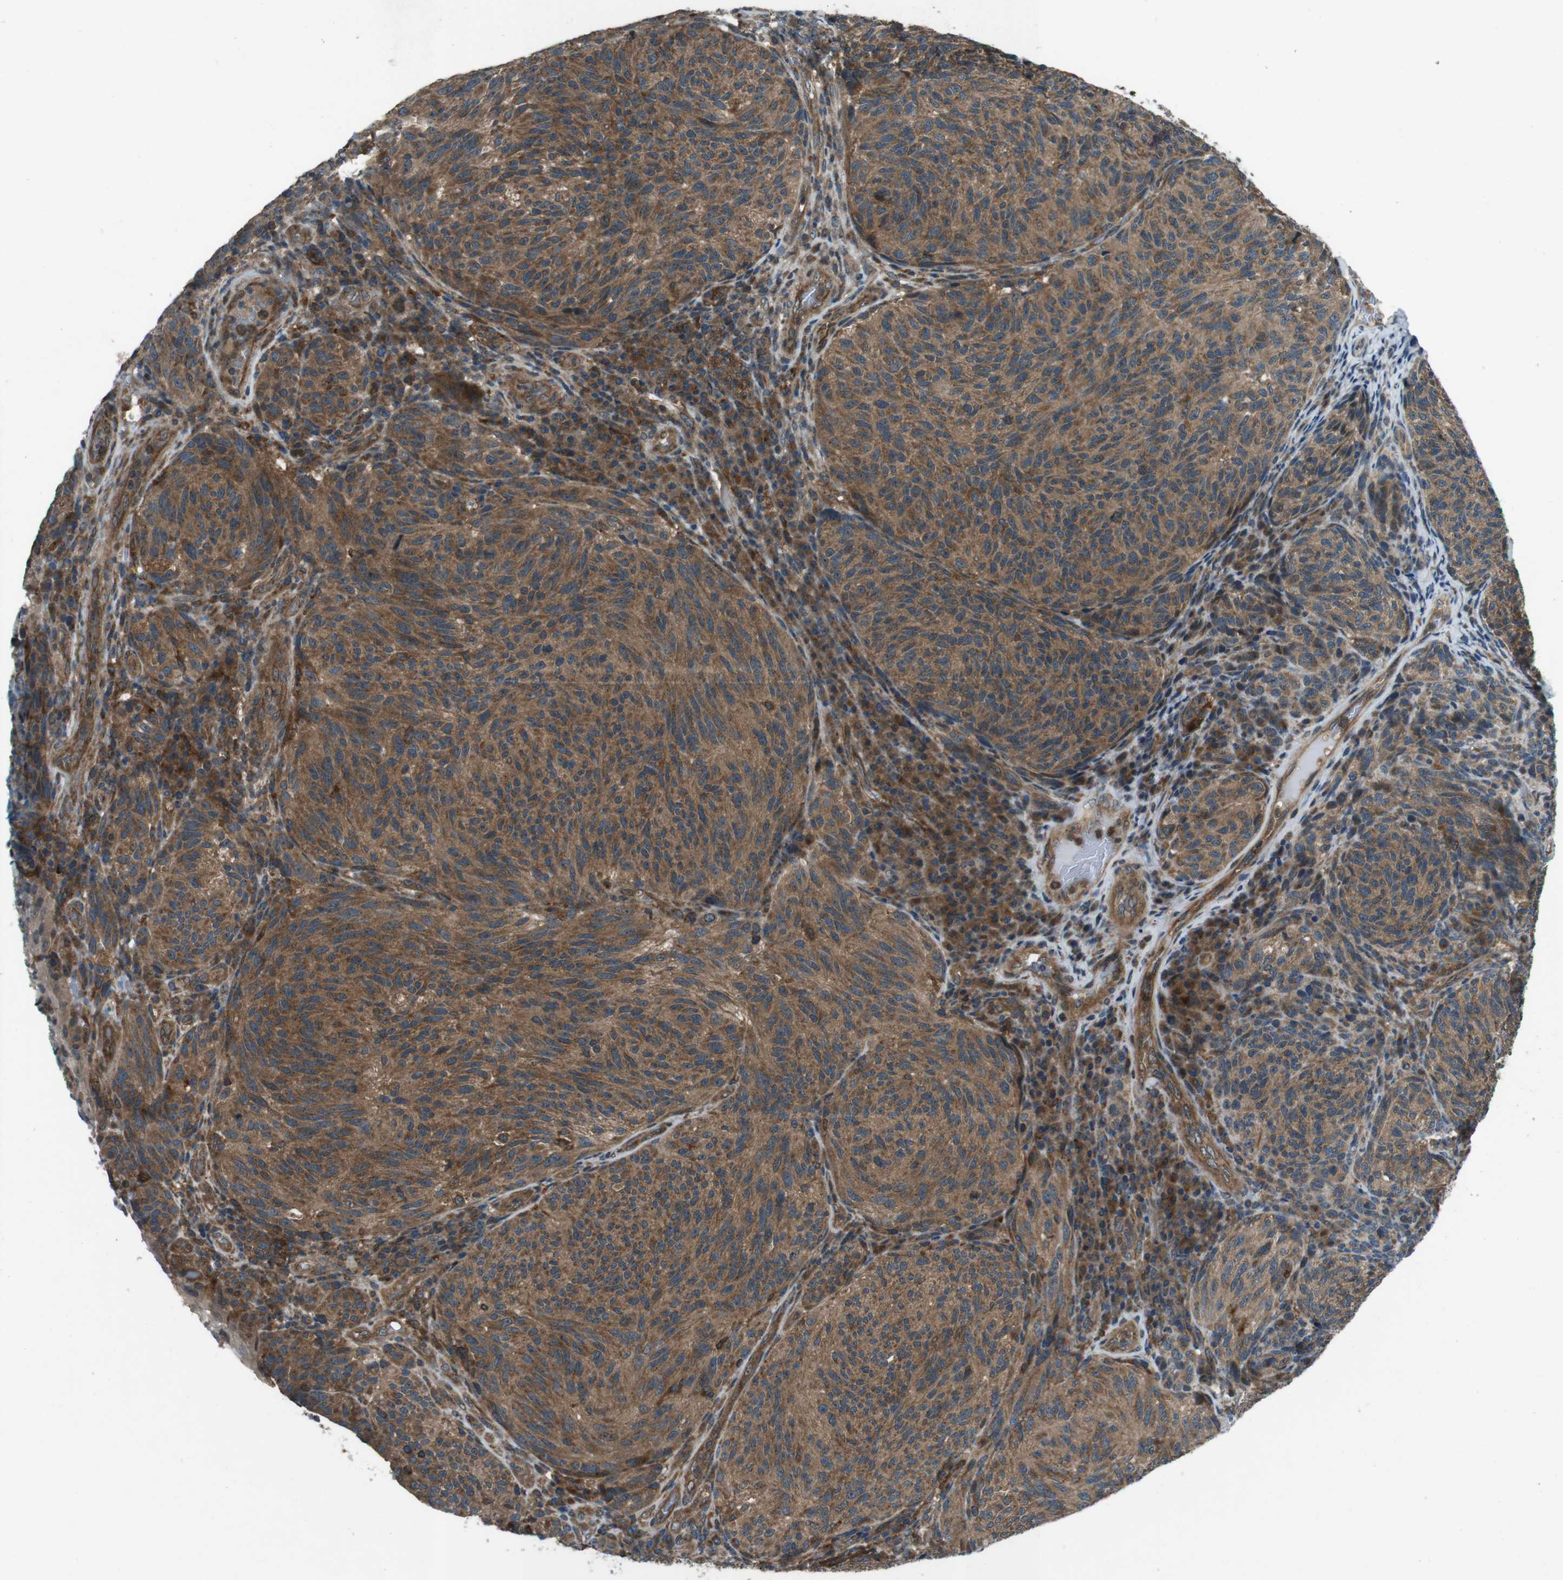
{"staining": {"intensity": "moderate", "quantity": ">75%", "location": "cytoplasmic/membranous"}, "tissue": "melanoma", "cell_type": "Tumor cells", "image_type": "cancer", "snomed": [{"axis": "morphology", "description": "Malignant melanoma, NOS"}, {"axis": "topography", "description": "Skin"}], "caption": "This micrograph shows melanoma stained with immunohistochemistry to label a protein in brown. The cytoplasmic/membranous of tumor cells show moderate positivity for the protein. Nuclei are counter-stained blue.", "gene": "SLC27A4", "patient": {"sex": "female", "age": 73}}